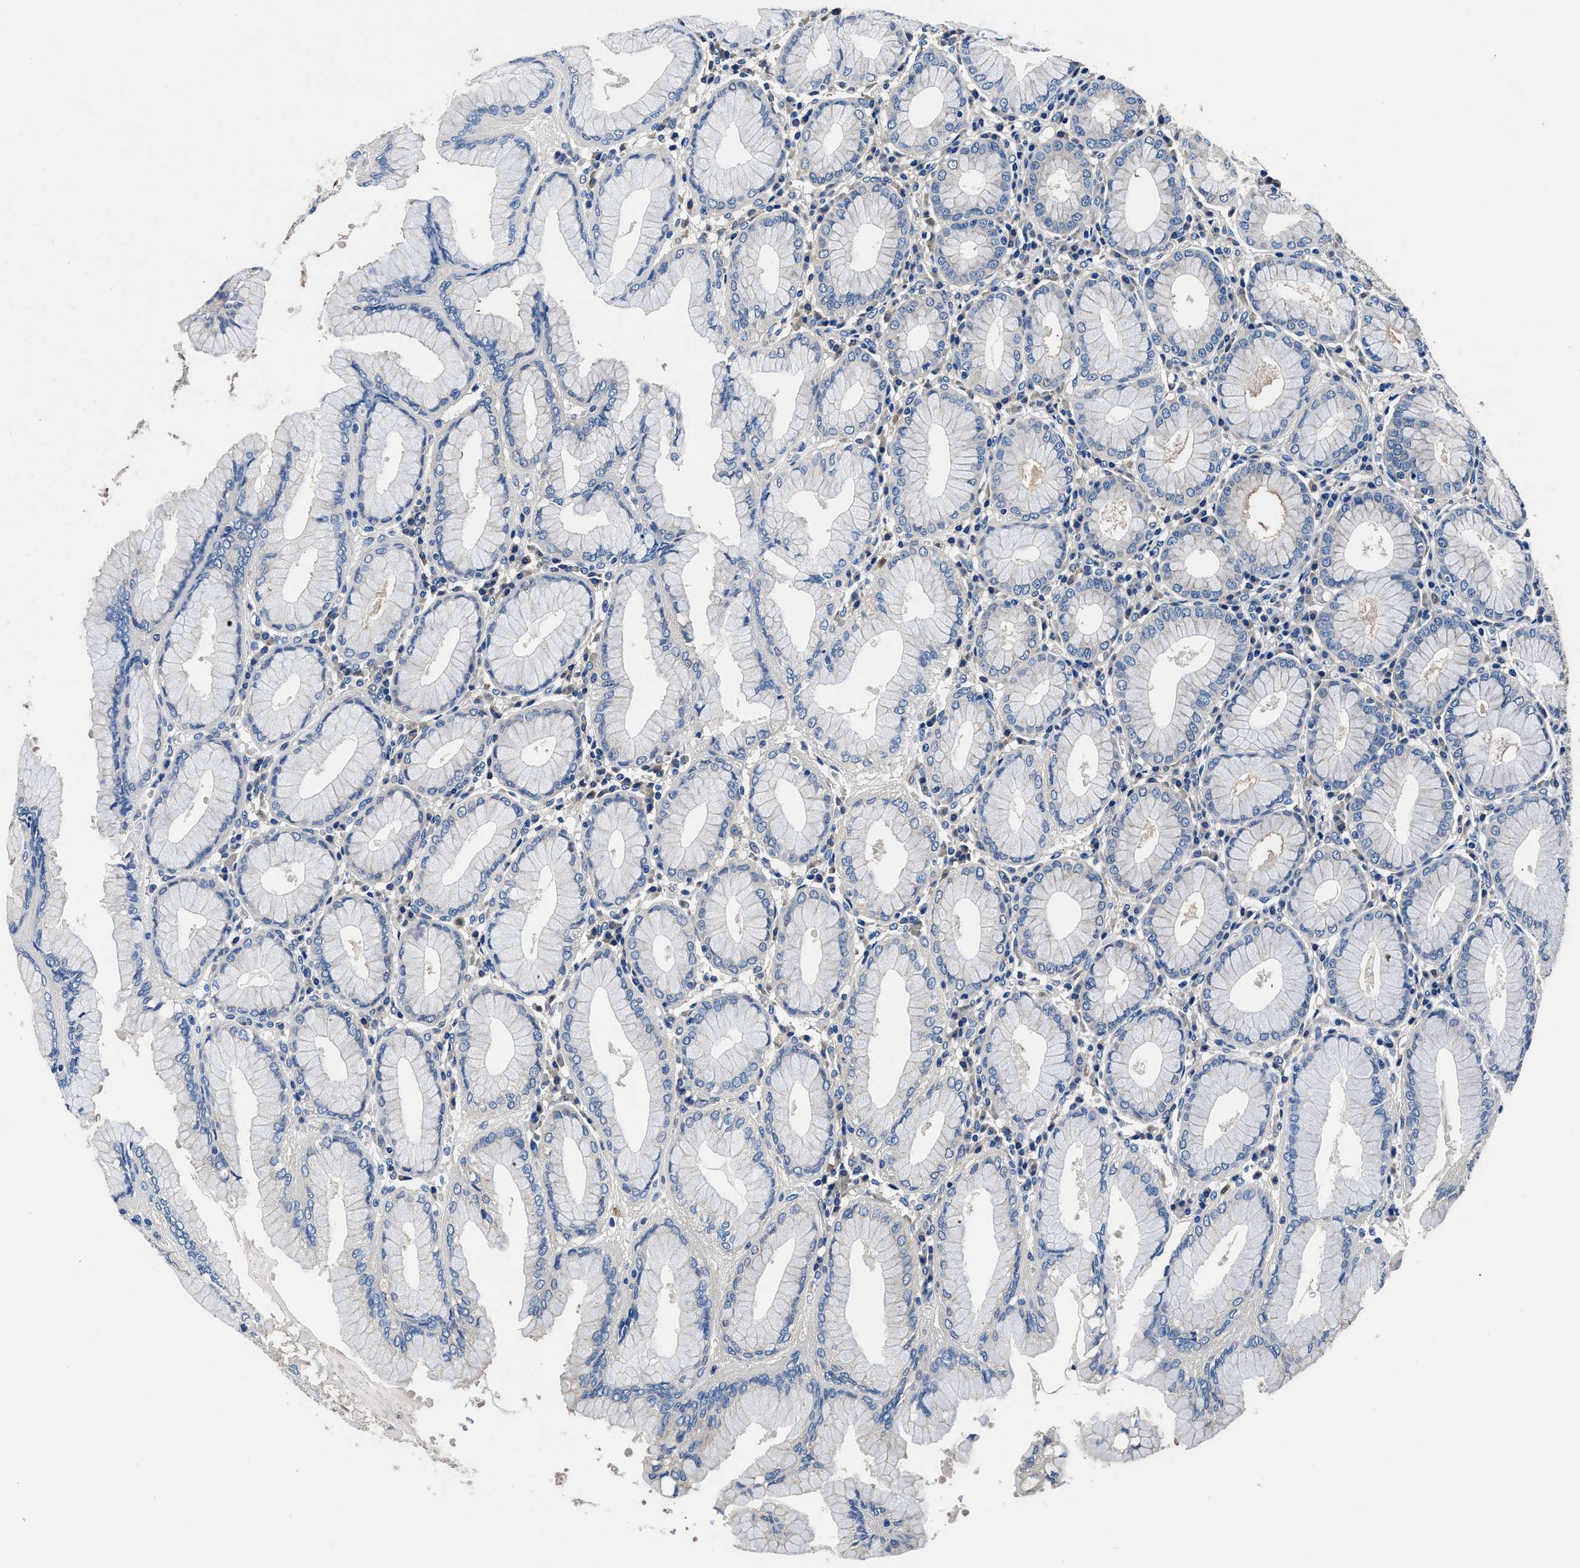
{"staining": {"intensity": "moderate", "quantity": "<25%", "location": "cytoplasmic/membranous"}, "tissue": "stomach", "cell_type": "Glandular cells", "image_type": "normal", "snomed": [{"axis": "morphology", "description": "Normal tissue, NOS"}, {"axis": "topography", "description": "Stomach"}, {"axis": "topography", "description": "Stomach, lower"}], "caption": "Glandular cells show low levels of moderate cytoplasmic/membranous expression in about <25% of cells in benign human stomach. The staining was performed using DAB (3,3'-diaminobenzidine), with brown indicating positive protein expression. Nuclei are stained blue with hematoxylin.", "gene": "NEU1", "patient": {"sex": "female", "age": 56}}